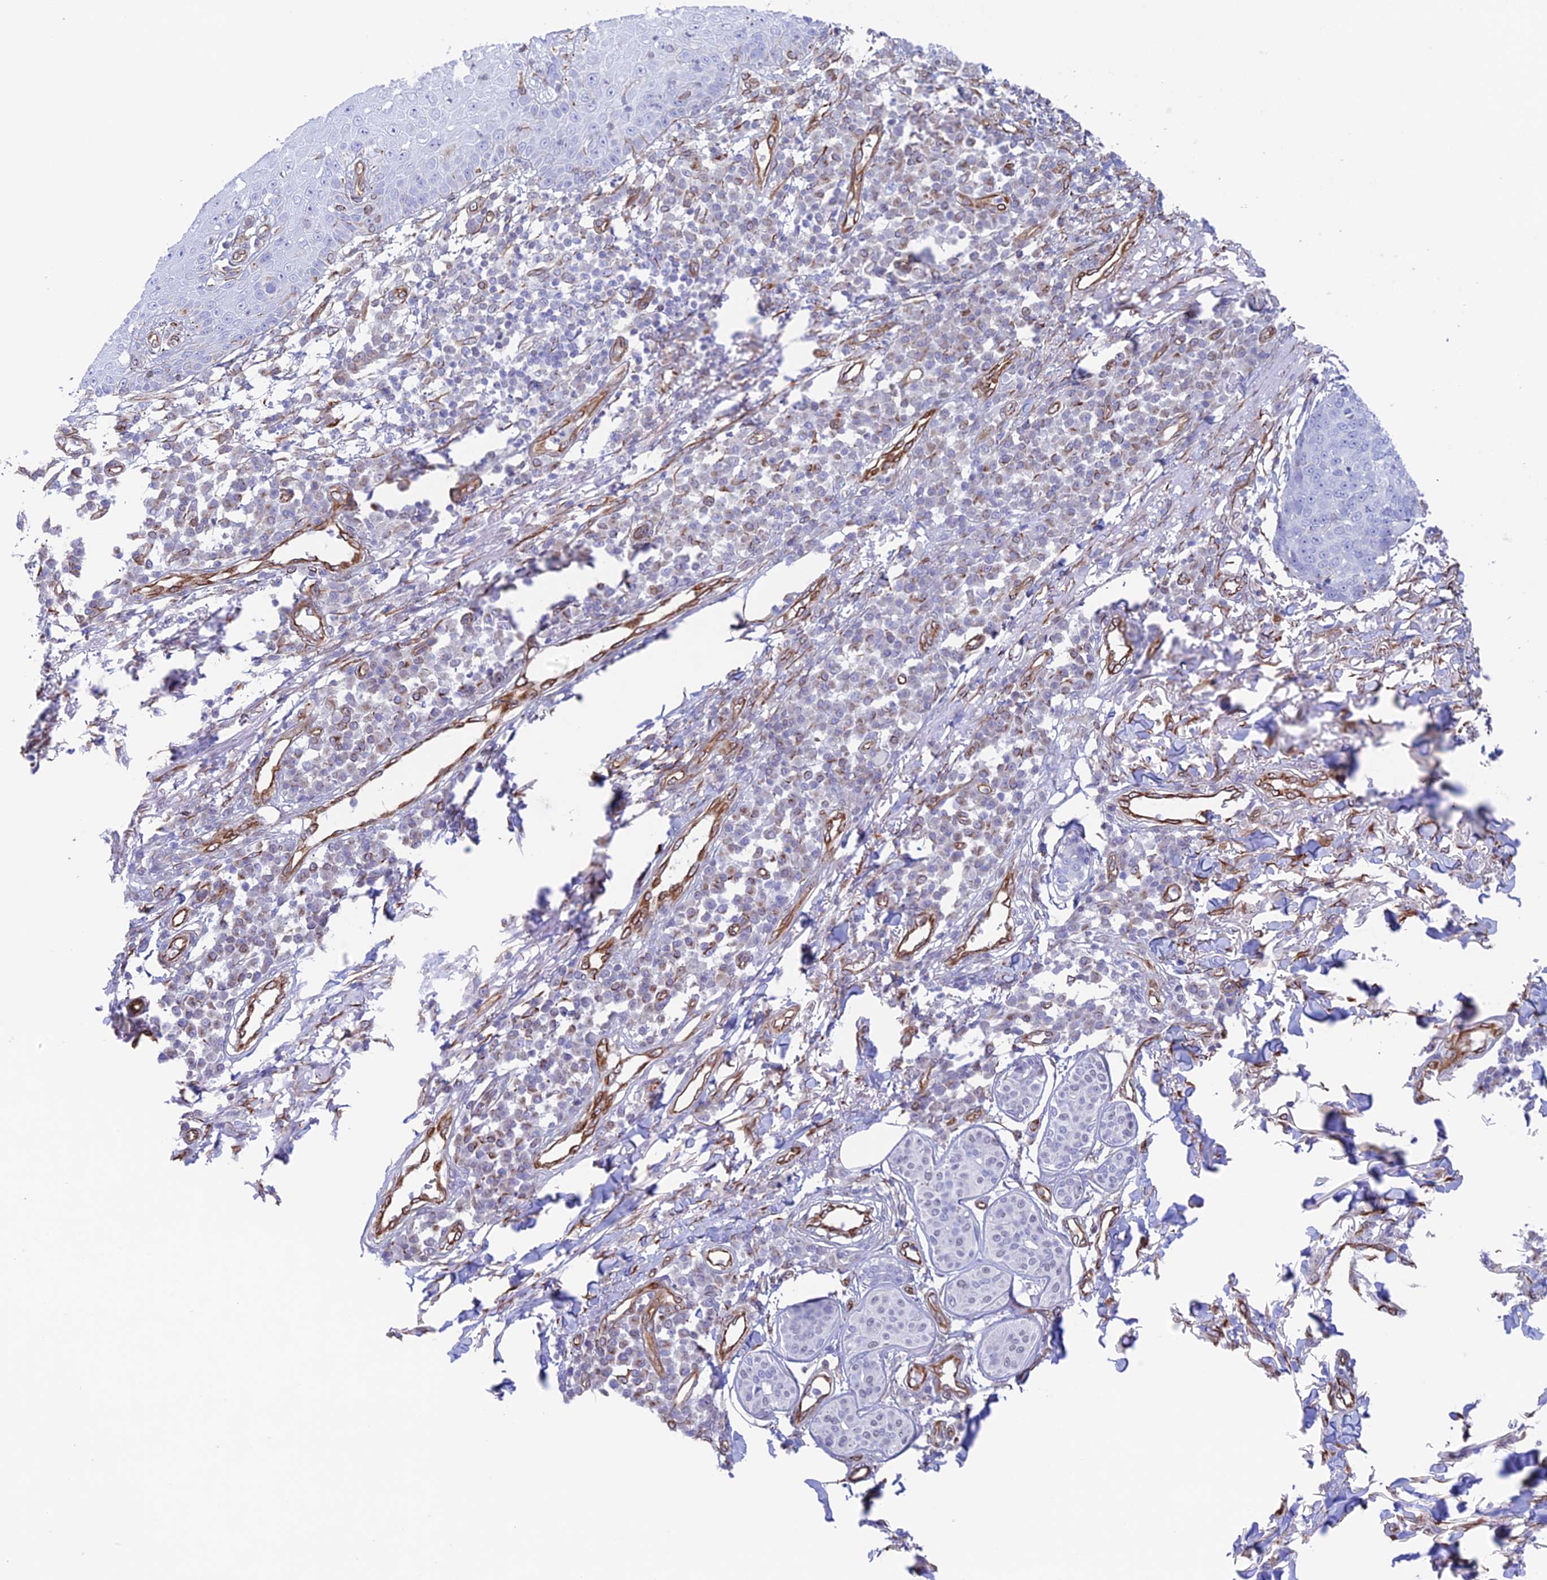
{"staining": {"intensity": "moderate", "quantity": "<25%", "location": "cytoplasmic/membranous"}, "tissue": "skin cancer", "cell_type": "Tumor cells", "image_type": "cancer", "snomed": [{"axis": "morphology", "description": "Squamous cell carcinoma, NOS"}, {"axis": "topography", "description": "Skin"}], "caption": "This image exhibits IHC staining of human skin squamous cell carcinoma, with low moderate cytoplasmic/membranous expression in about <25% of tumor cells.", "gene": "ZNF652", "patient": {"sex": "male", "age": 71}}